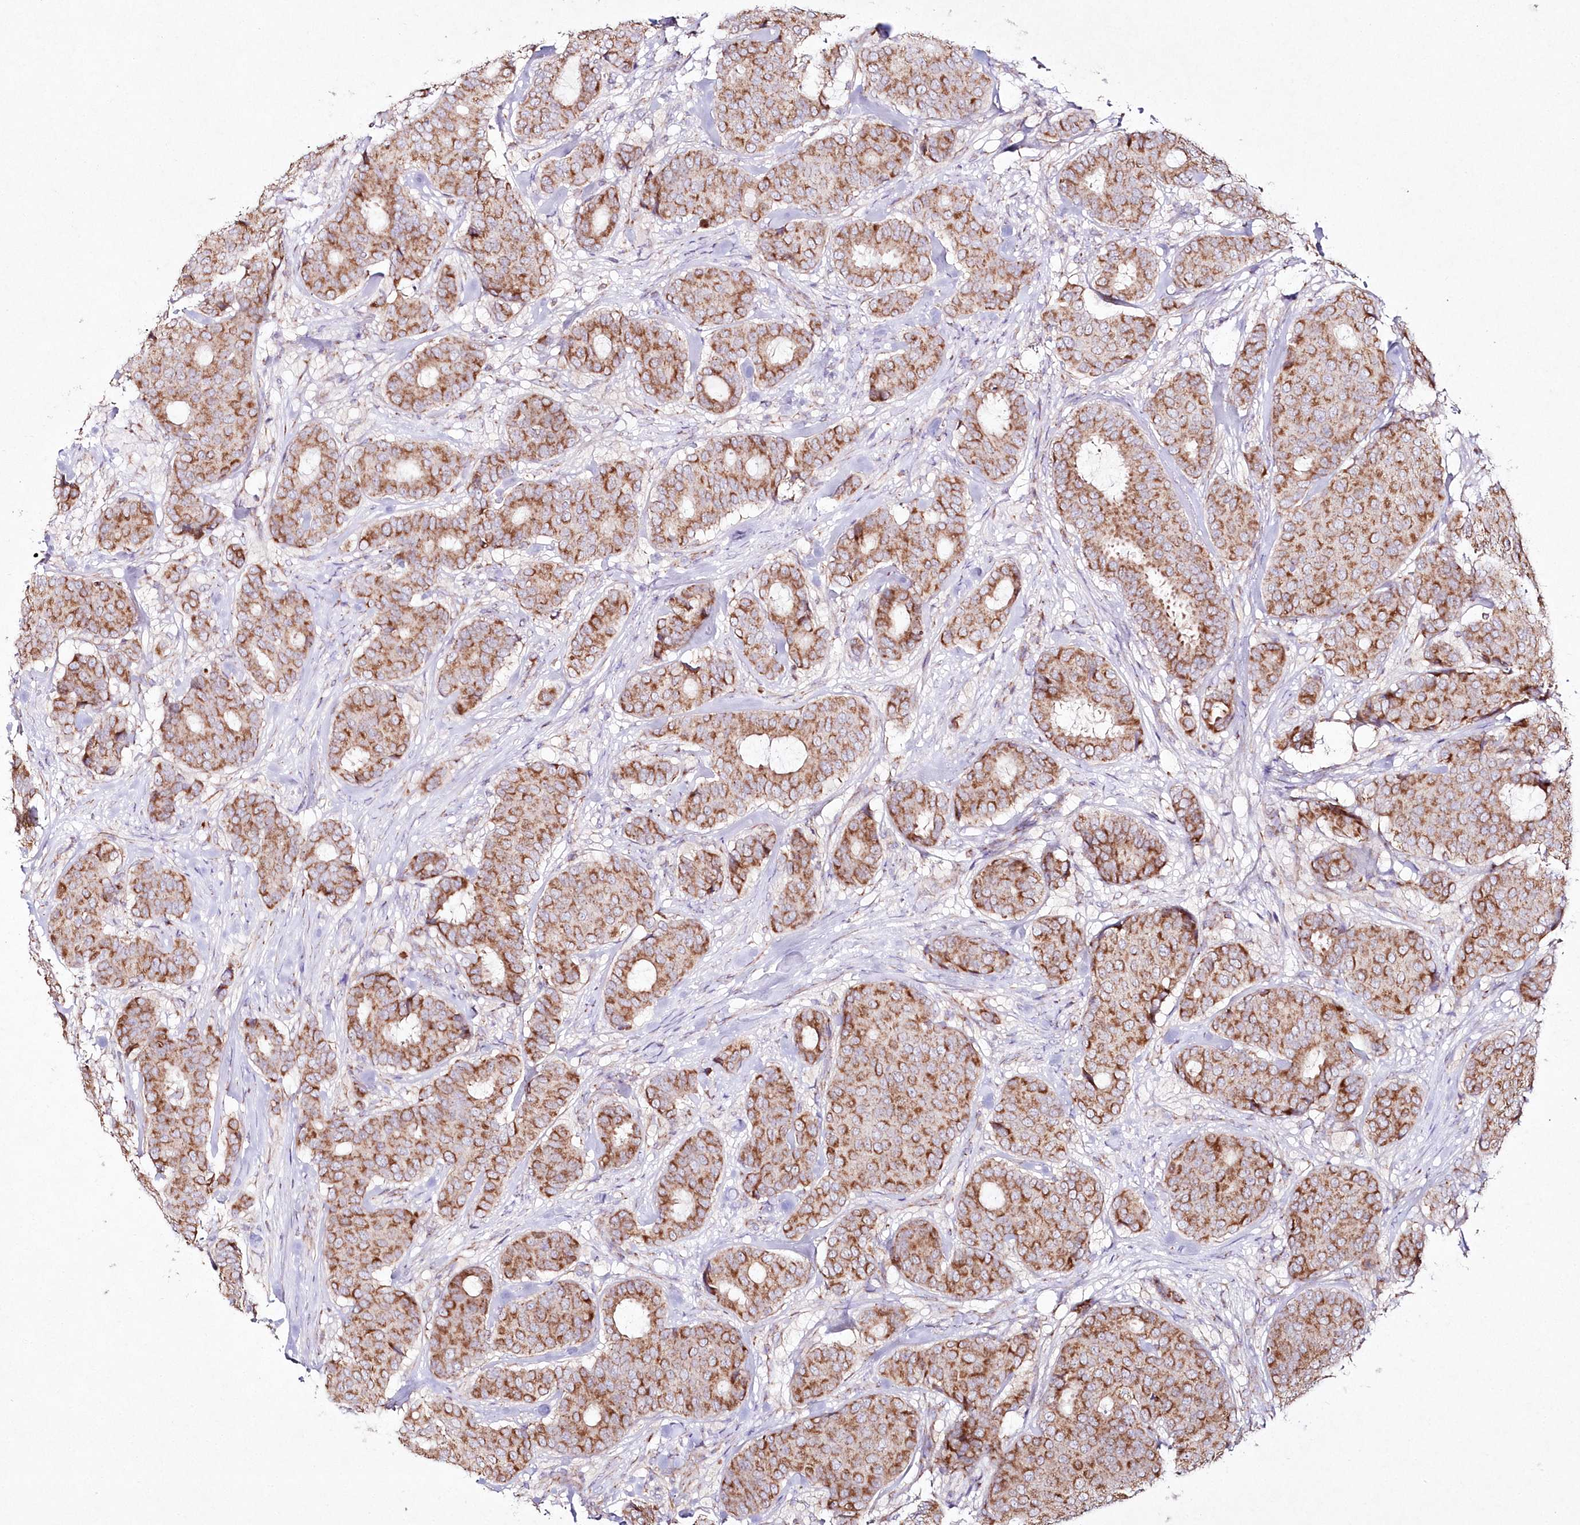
{"staining": {"intensity": "moderate", "quantity": ">75%", "location": "cytoplasmic/membranous"}, "tissue": "breast cancer", "cell_type": "Tumor cells", "image_type": "cancer", "snomed": [{"axis": "morphology", "description": "Duct carcinoma"}, {"axis": "topography", "description": "Breast"}], "caption": "A histopathology image of breast cancer stained for a protein demonstrates moderate cytoplasmic/membranous brown staining in tumor cells.", "gene": "DNA2", "patient": {"sex": "female", "age": 75}}